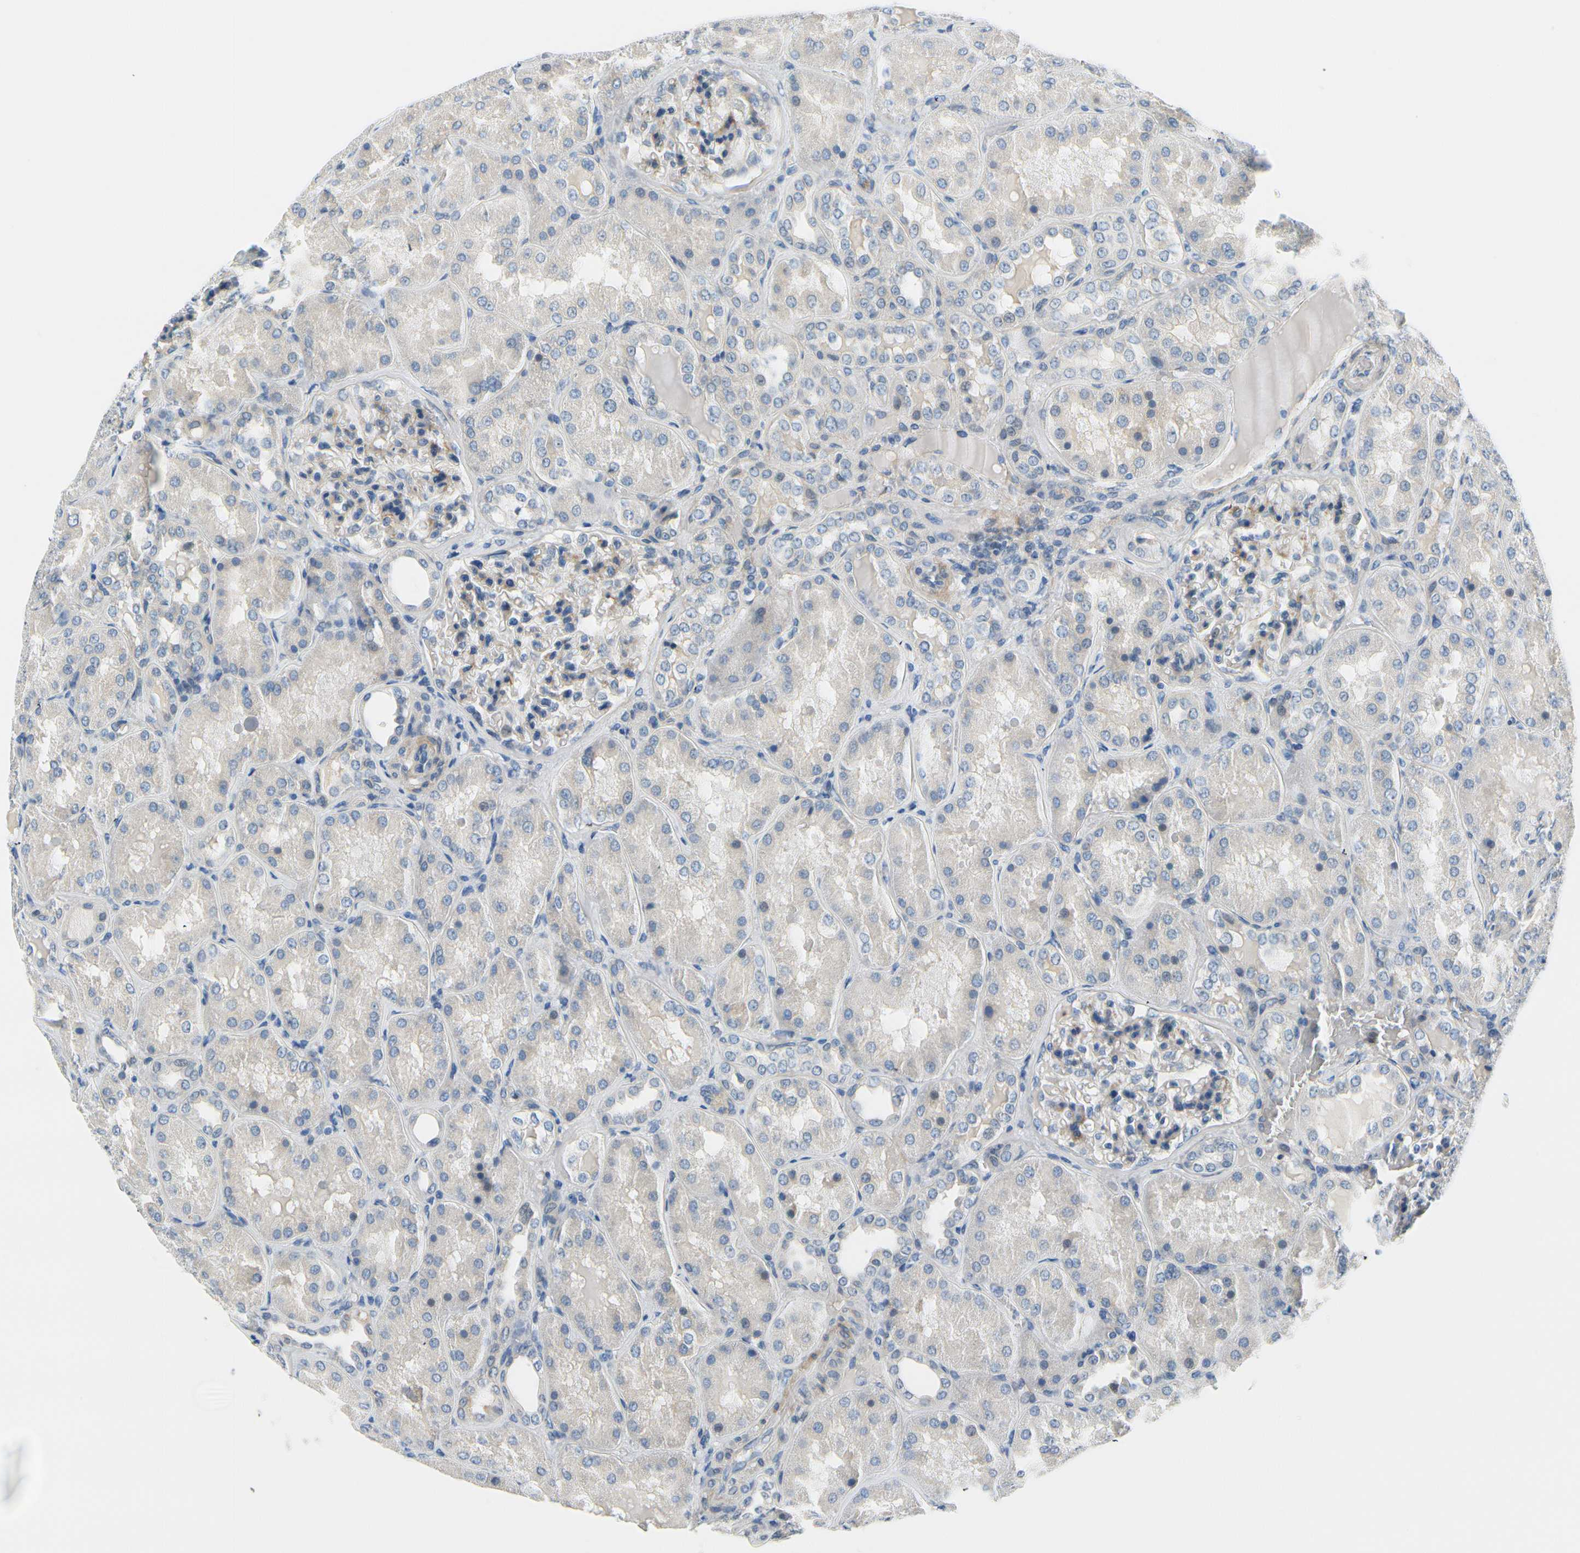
{"staining": {"intensity": "weak", "quantity": "25%-75%", "location": "cytoplasmic/membranous"}, "tissue": "kidney", "cell_type": "Cells in glomeruli", "image_type": "normal", "snomed": [{"axis": "morphology", "description": "Normal tissue, NOS"}, {"axis": "topography", "description": "Kidney"}], "caption": "Immunohistochemical staining of unremarkable kidney displays 25%-75% levels of weak cytoplasmic/membranous protein staining in about 25%-75% of cells in glomeruli.", "gene": "FCER2", "patient": {"sex": "female", "age": 56}}